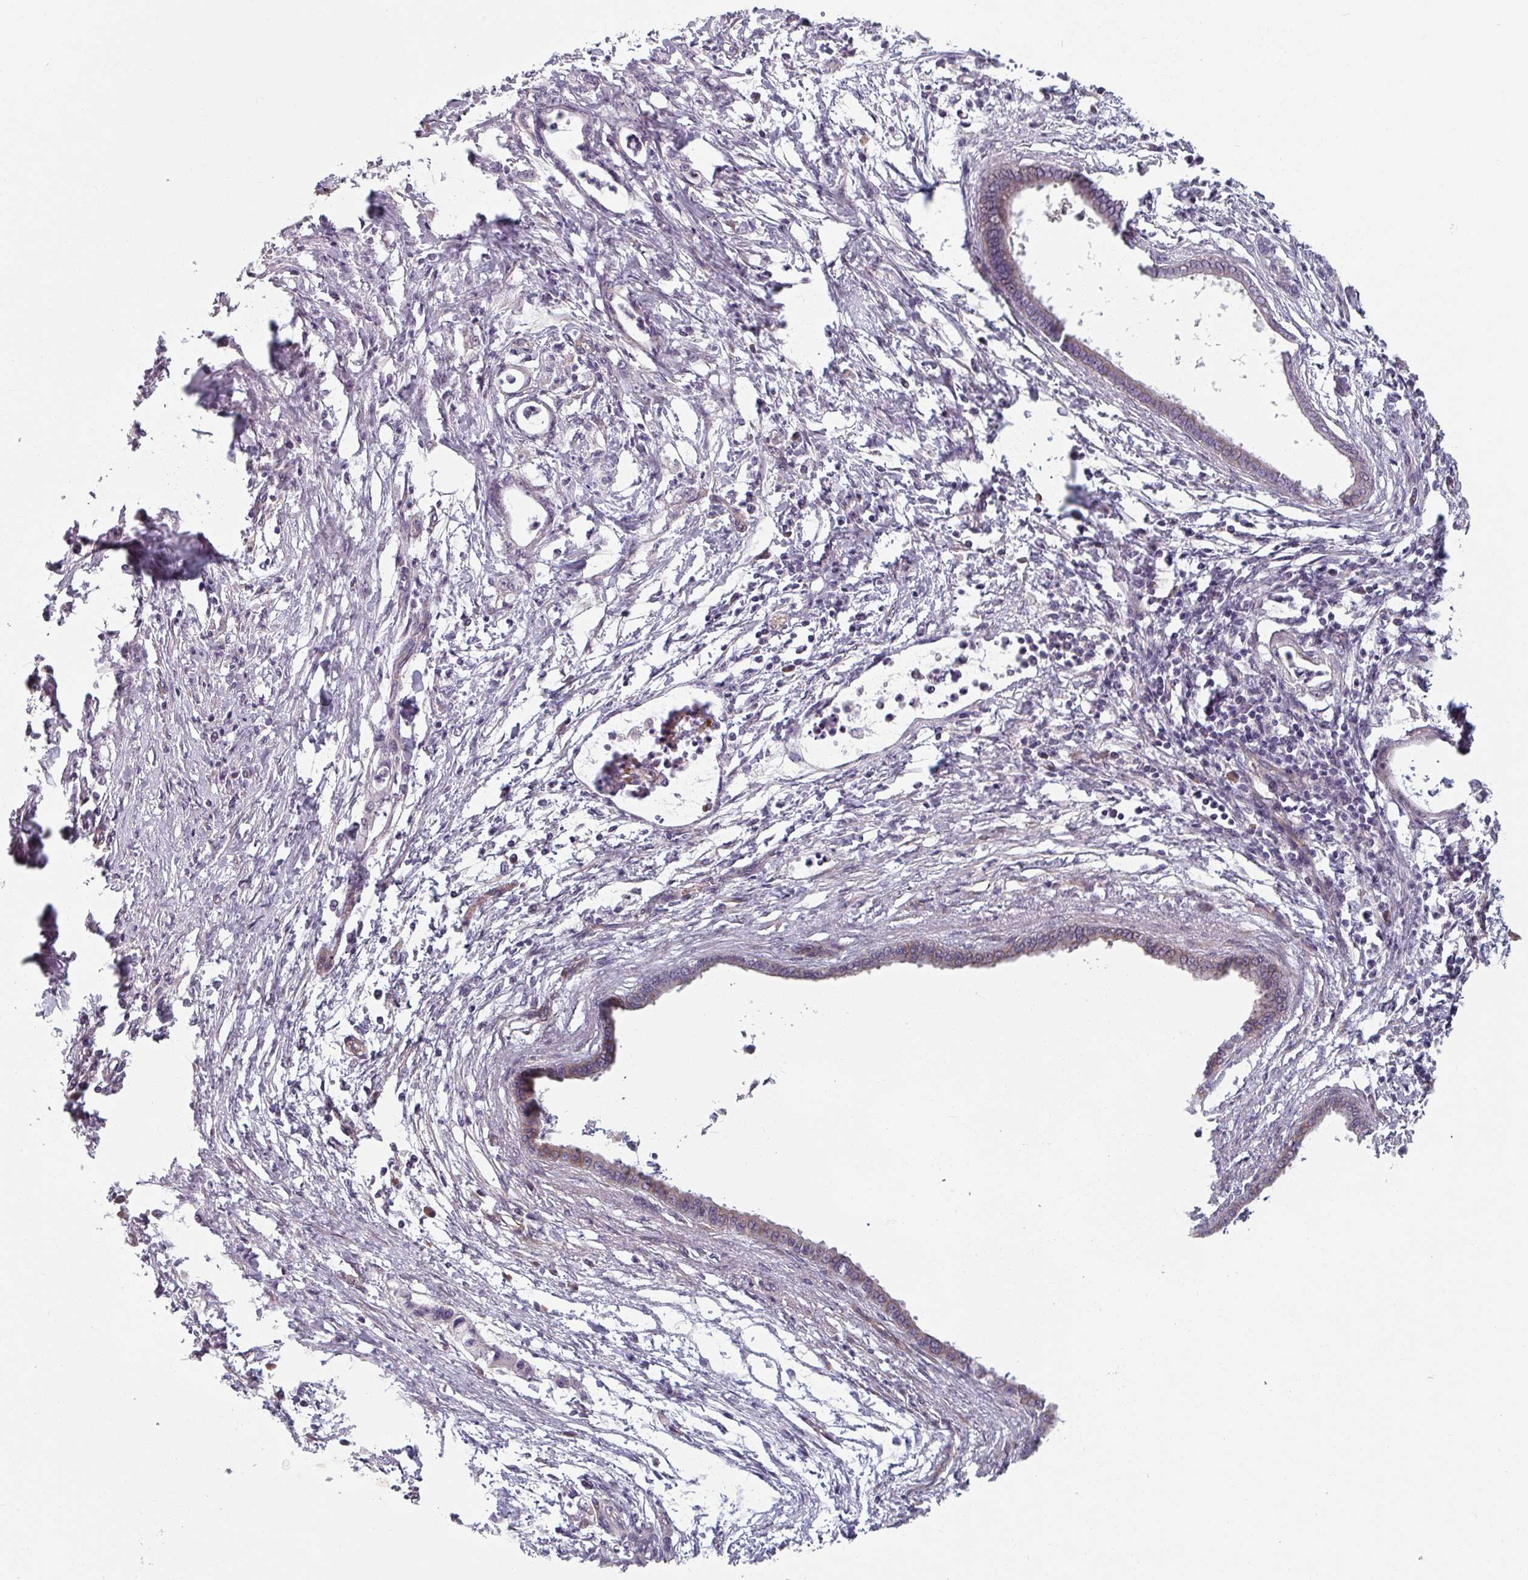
{"staining": {"intensity": "weak", "quantity": "25%-75%", "location": "cytoplasmic/membranous"}, "tissue": "pancreatic cancer", "cell_type": "Tumor cells", "image_type": "cancer", "snomed": [{"axis": "morphology", "description": "Adenocarcinoma, NOS"}, {"axis": "topography", "description": "Pancreas"}], "caption": "Immunohistochemistry image of human pancreatic cancer stained for a protein (brown), which displays low levels of weak cytoplasmic/membranous expression in approximately 25%-75% of tumor cells.", "gene": "C4BPB", "patient": {"sex": "female", "age": 55}}